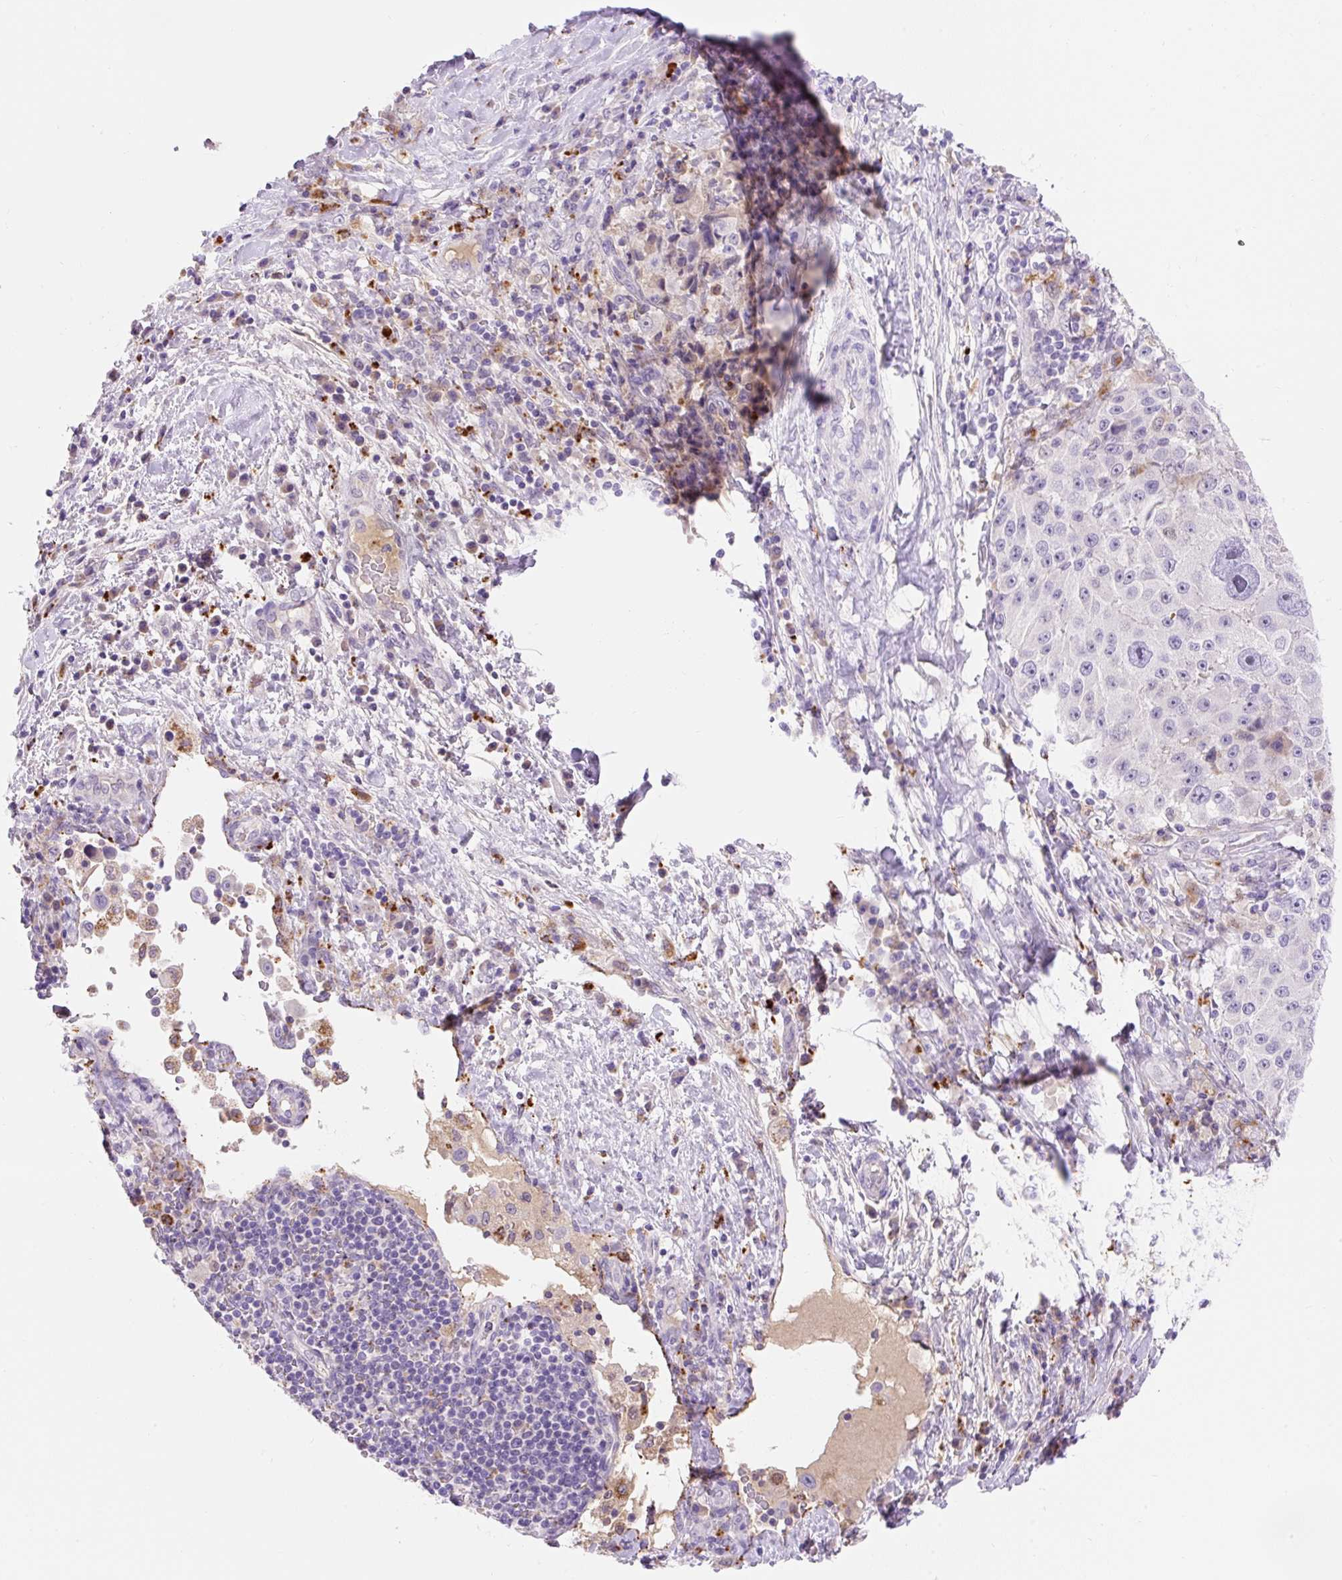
{"staining": {"intensity": "weak", "quantity": "<25%", "location": "cytoplasmic/membranous"}, "tissue": "melanoma", "cell_type": "Tumor cells", "image_type": "cancer", "snomed": [{"axis": "morphology", "description": "Malignant melanoma, Metastatic site"}, {"axis": "topography", "description": "Lymph node"}], "caption": "DAB immunohistochemical staining of malignant melanoma (metastatic site) reveals no significant expression in tumor cells.", "gene": "TMEM150C", "patient": {"sex": "male", "age": 62}}